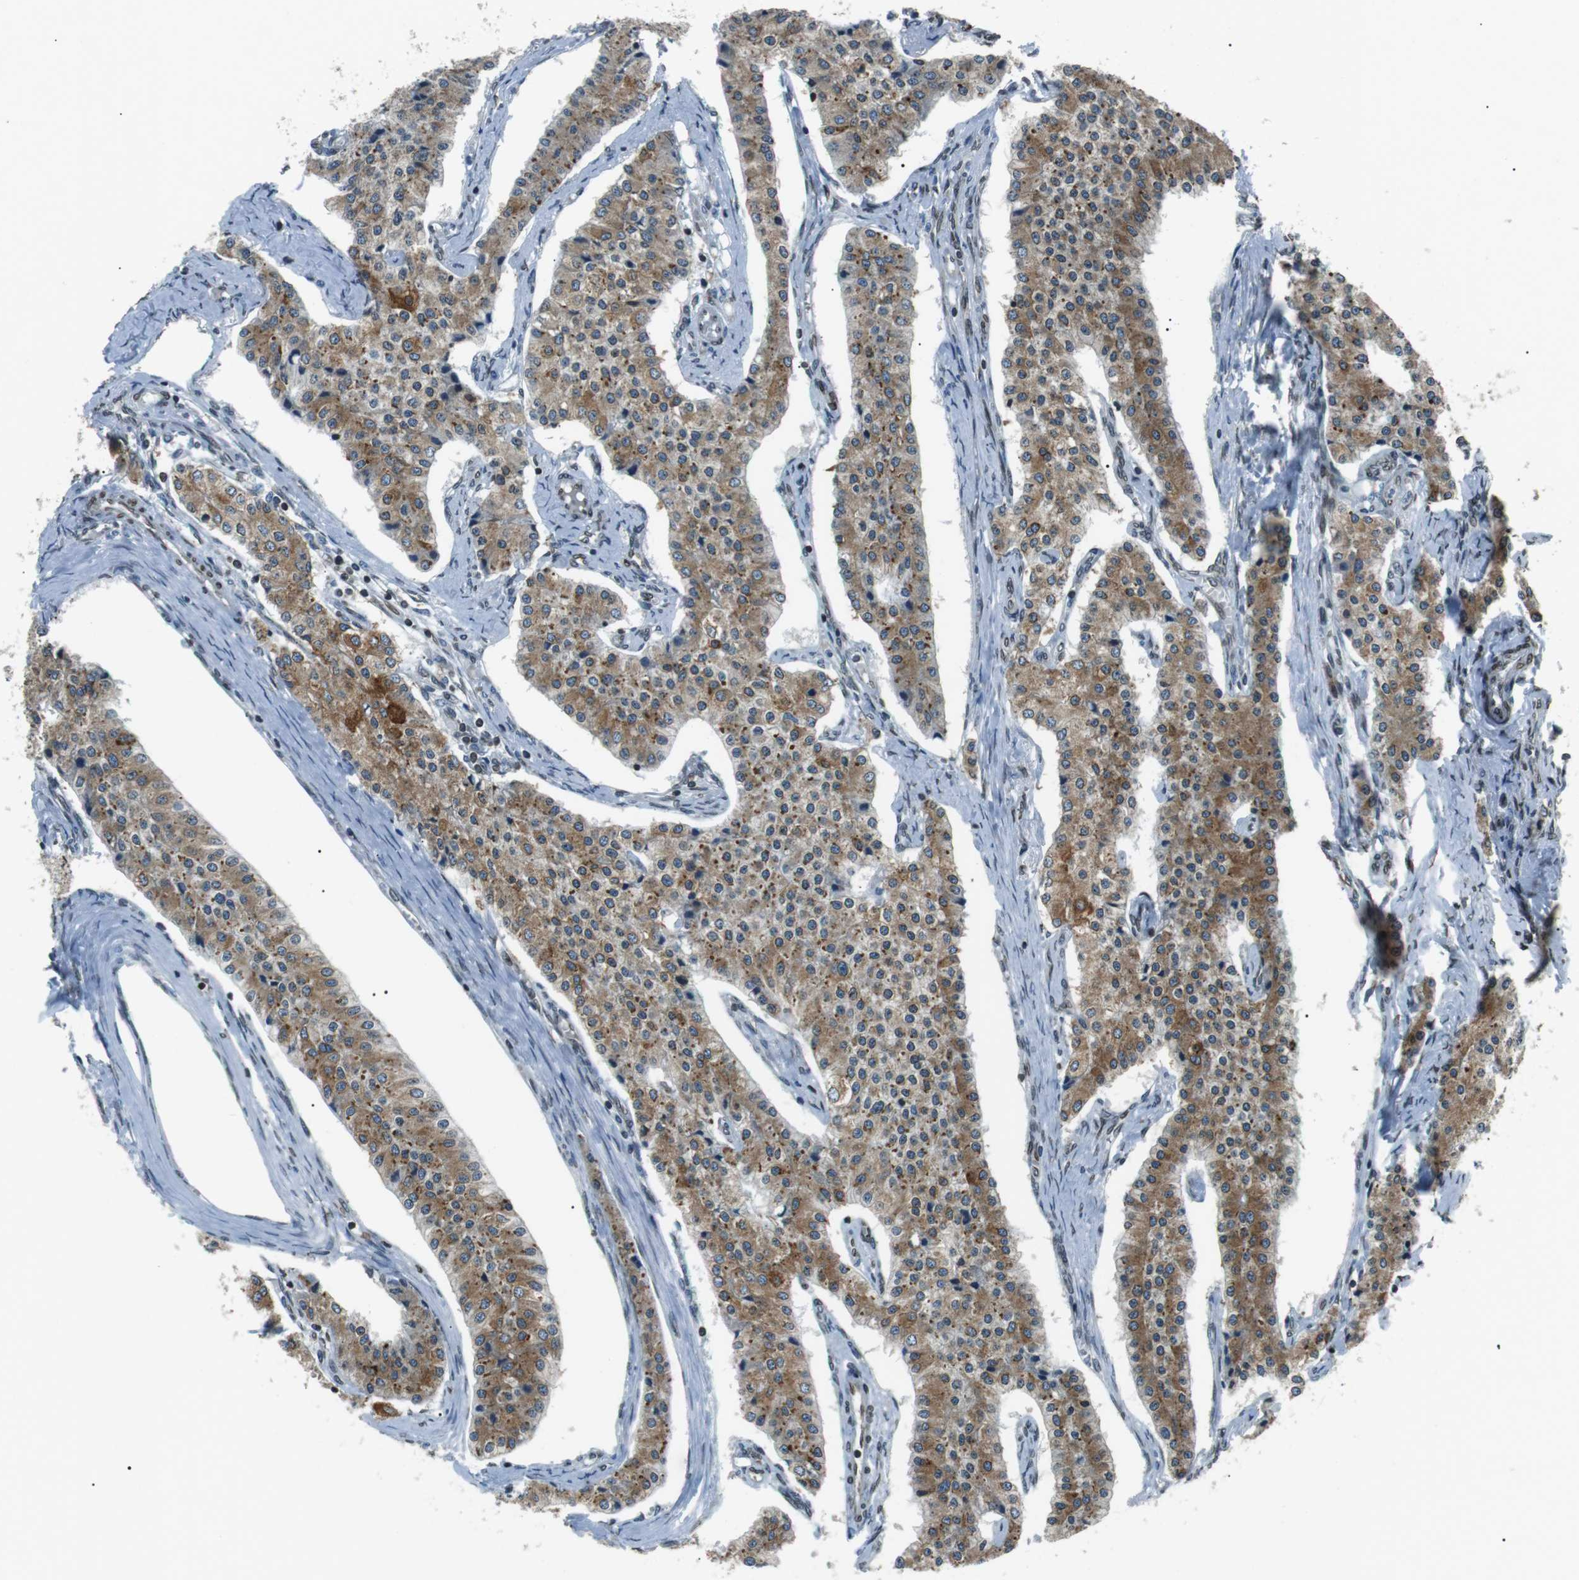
{"staining": {"intensity": "moderate", "quantity": ">75%", "location": "cytoplasmic/membranous"}, "tissue": "carcinoid", "cell_type": "Tumor cells", "image_type": "cancer", "snomed": [{"axis": "morphology", "description": "Carcinoid, malignant, NOS"}, {"axis": "topography", "description": "Colon"}], "caption": "A histopathology image of carcinoid (malignant) stained for a protein demonstrates moderate cytoplasmic/membranous brown staining in tumor cells.", "gene": "TMX4", "patient": {"sex": "female", "age": 52}}